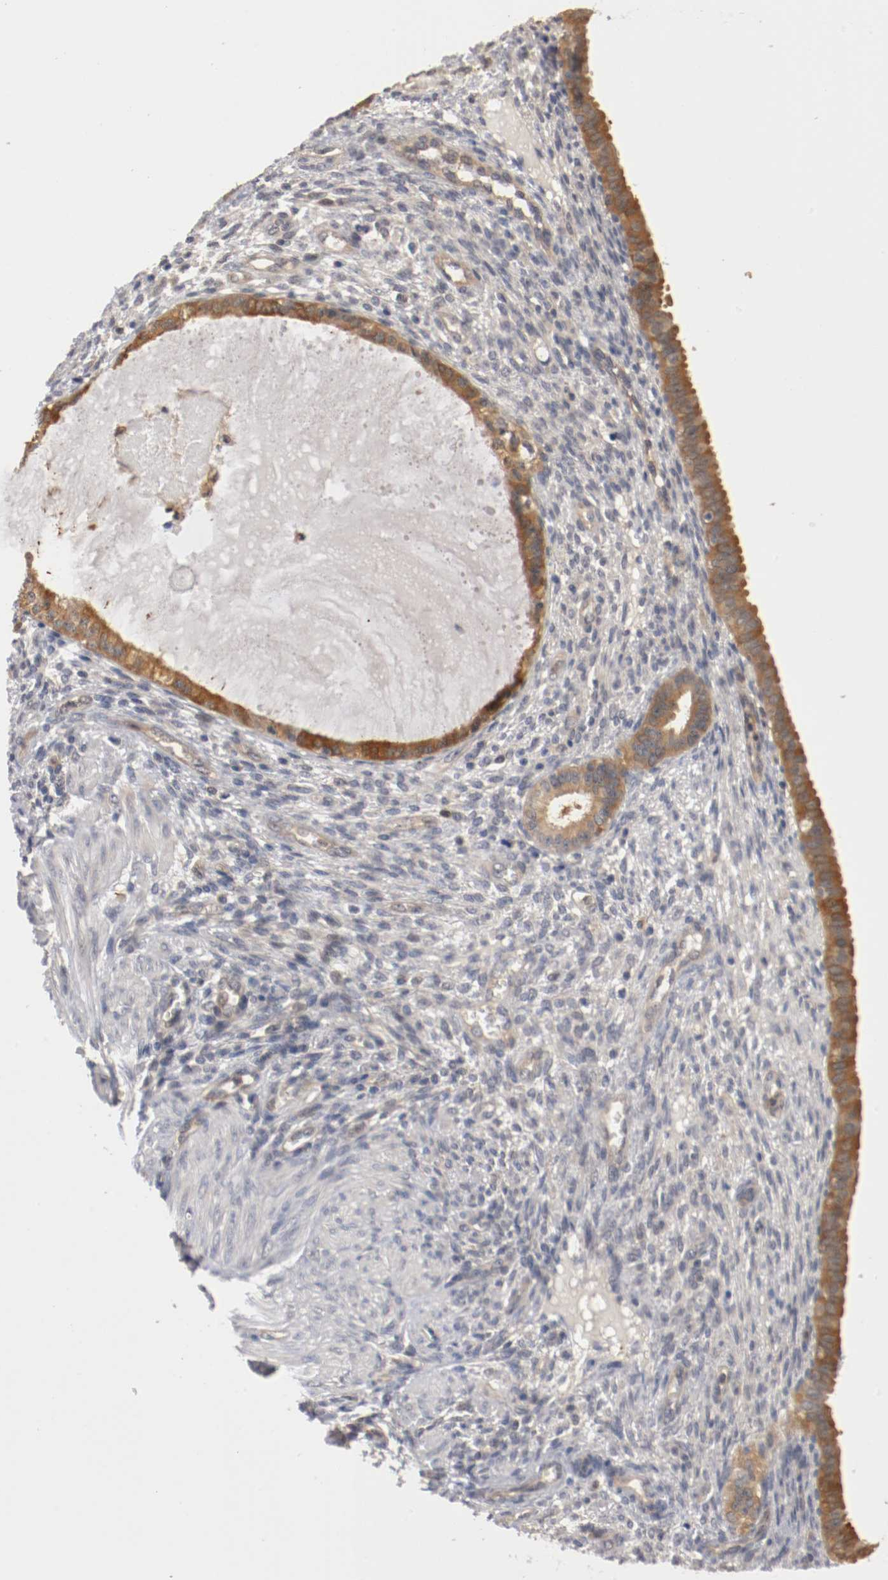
{"staining": {"intensity": "weak", "quantity": "<25%", "location": "cytoplasmic/membranous"}, "tissue": "endometrium", "cell_type": "Cells in endometrial stroma", "image_type": "normal", "snomed": [{"axis": "morphology", "description": "Normal tissue, NOS"}, {"axis": "topography", "description": "Endometrium"}], "caption": "The photomicrograph reveals no significant staining in cells in endometrial stroma of endometrium. The staining was performed using DAB (3,3'-diaminobenzidine) to visualize the protein expression in brown, while the nuclei were stained in blue with hematoxylin (Magnification: 20x).", "gene": "RBM23", "patient": {"sex": "female", "age": 72}}